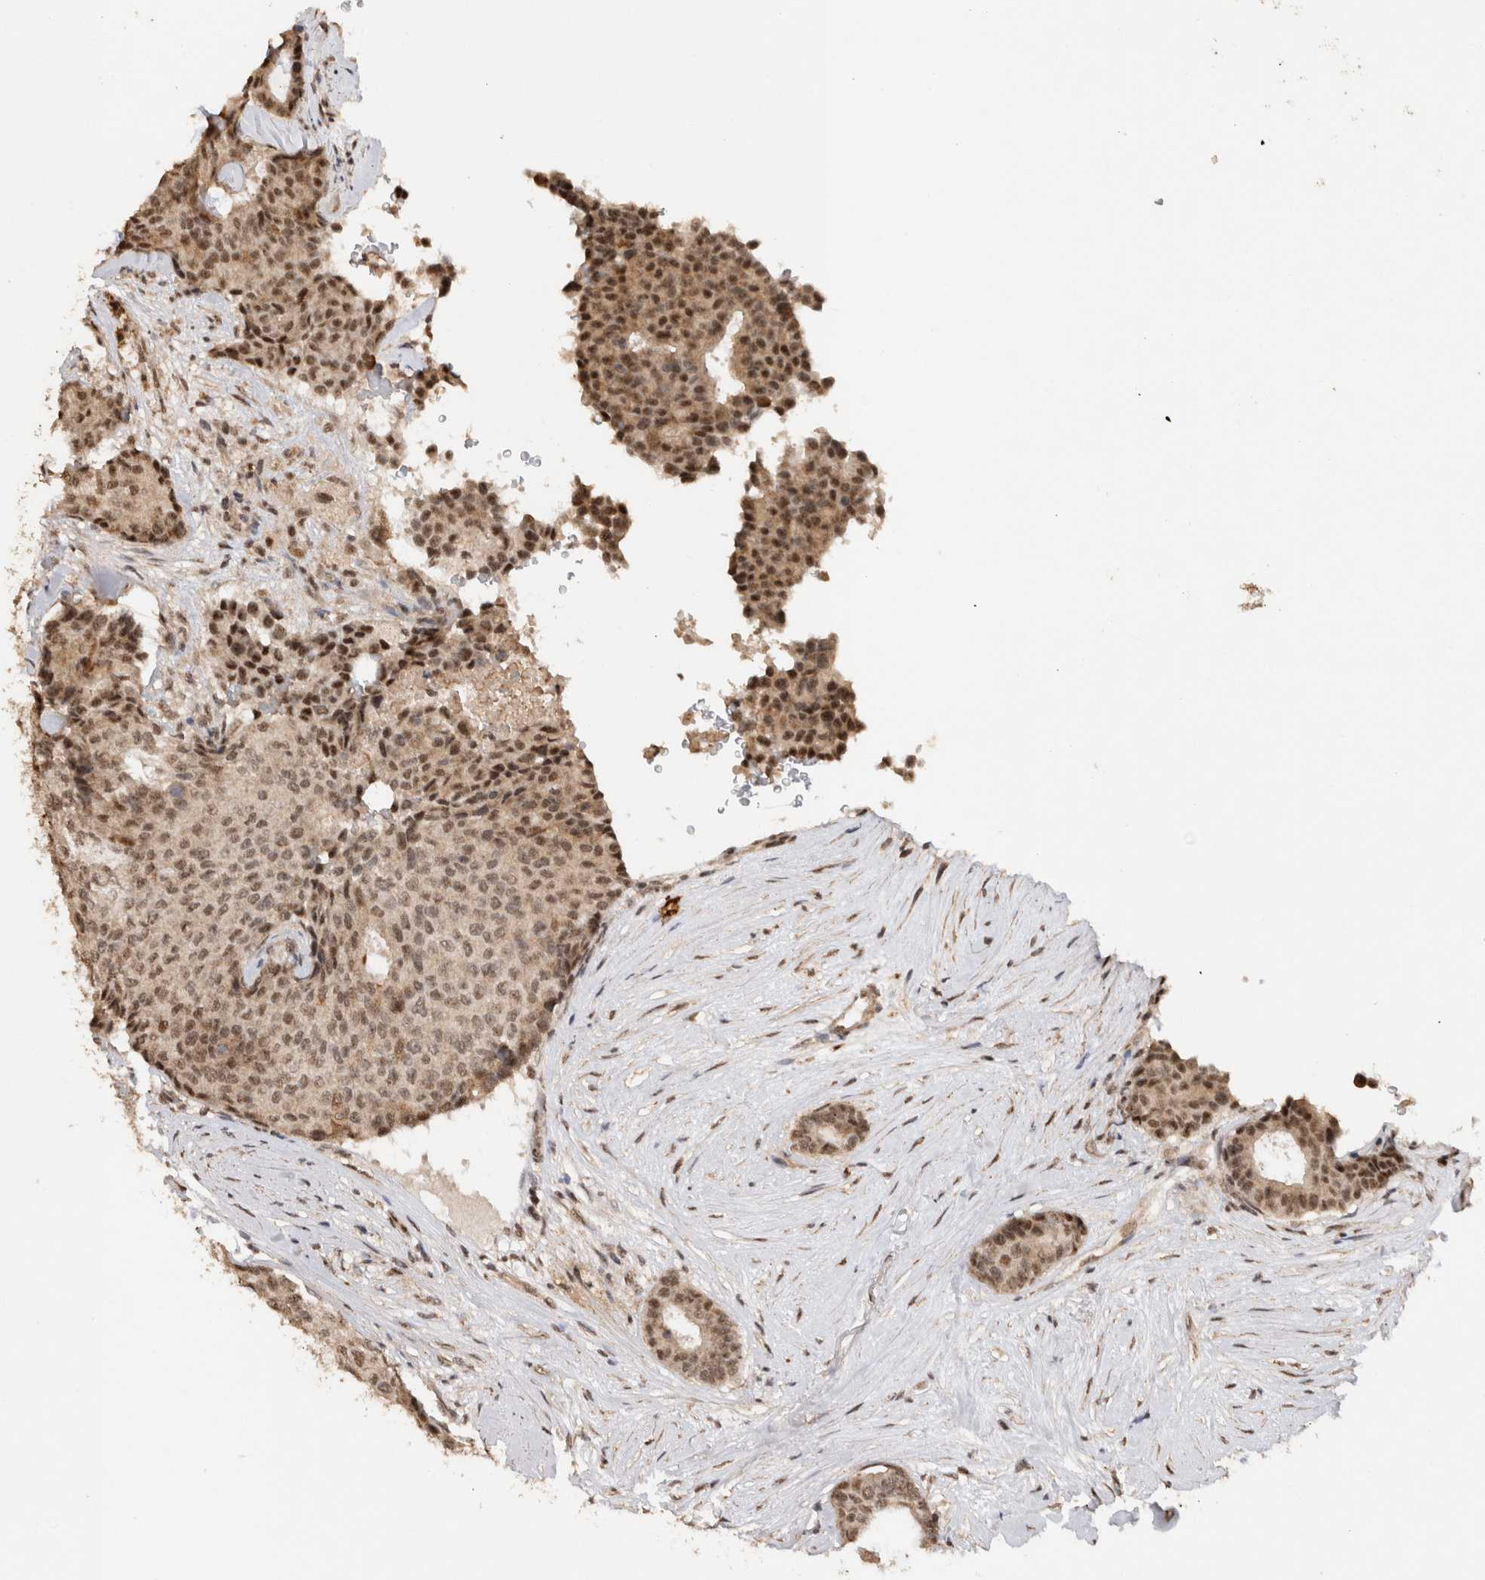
{"staining": {"intensity": "moderate", "quantity": ">75%", "location": "cytoplasmic/membranous,nuclear"}, "tissue": "breast cancer", "cell_type": "Tumor cells", "image_type": "cancer", "snomed": [{"axis": "morphology", "description": "Duct carcinoma"}, {"axis": "topography", "description": "Breast"}], "caption": "Immunohistochemical staining of human breast cancer (intraductal carcinoma) reveals medium levels of moderate cytoplasmic/membranous and nuclear protein positivity in approximately >75% of tumor cells.", "gene": "KEAP1", "patient": {"sex": "female", "age": 75}}